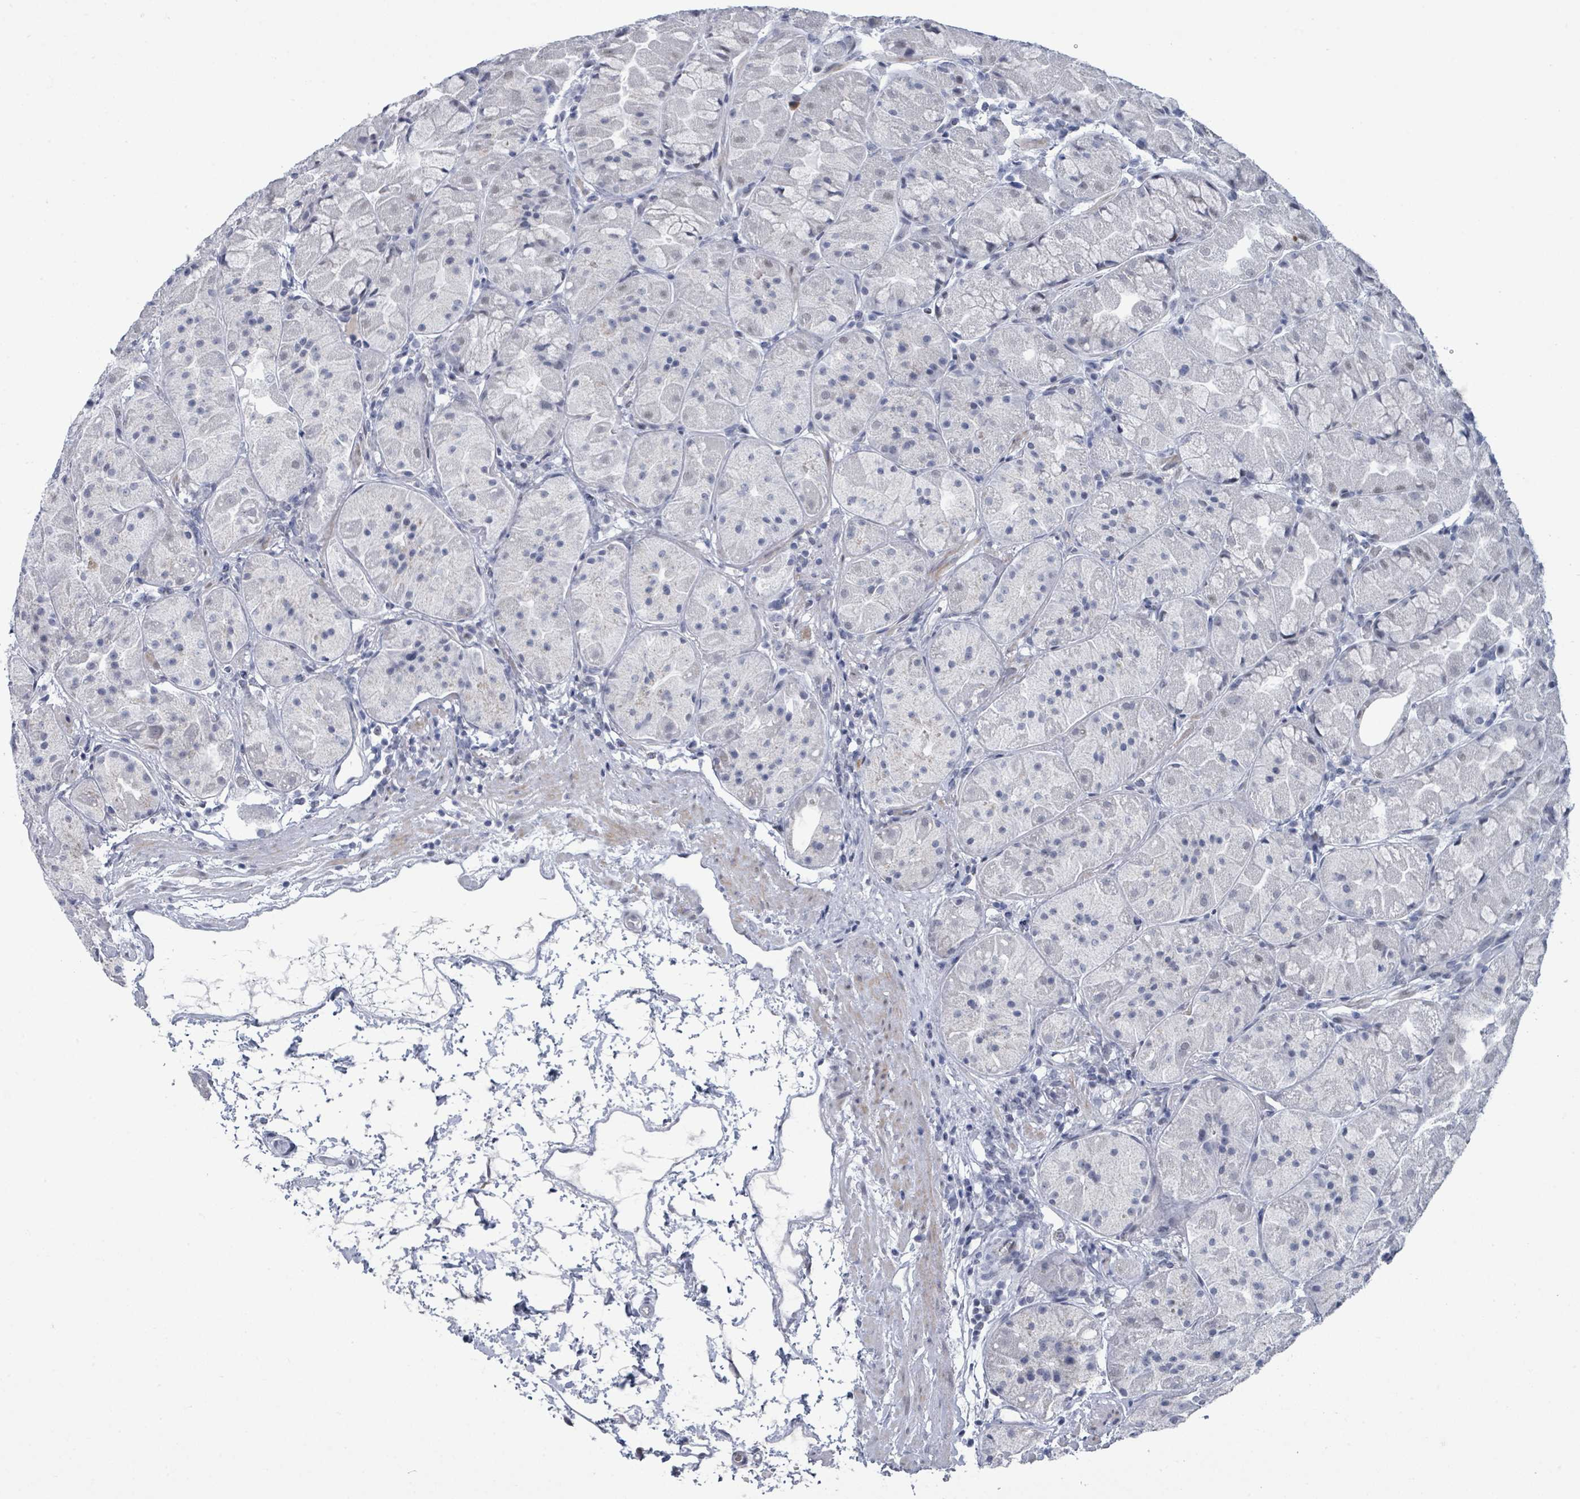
{"staining": {"intensity": "moderate", "quantity": "<25%", "location": "nuclear"}, "tissue": "stomach", "cell_type": "Glandular cells", "image_type": "normal", "snomed": [{"axis": "morphology", "description": "Normal tissue, NOS"}, {"axis": "topography", "description": "Stomach"}], "caption": "An immunohistochemistry (IHC) photomicrograph of benign tissue is shown. Protein staining in brown shows moderate nuclear positivity in stomach within glandular cells.", "gene": "CT45A10", "patient": {"sex": "male", "age": 57}}